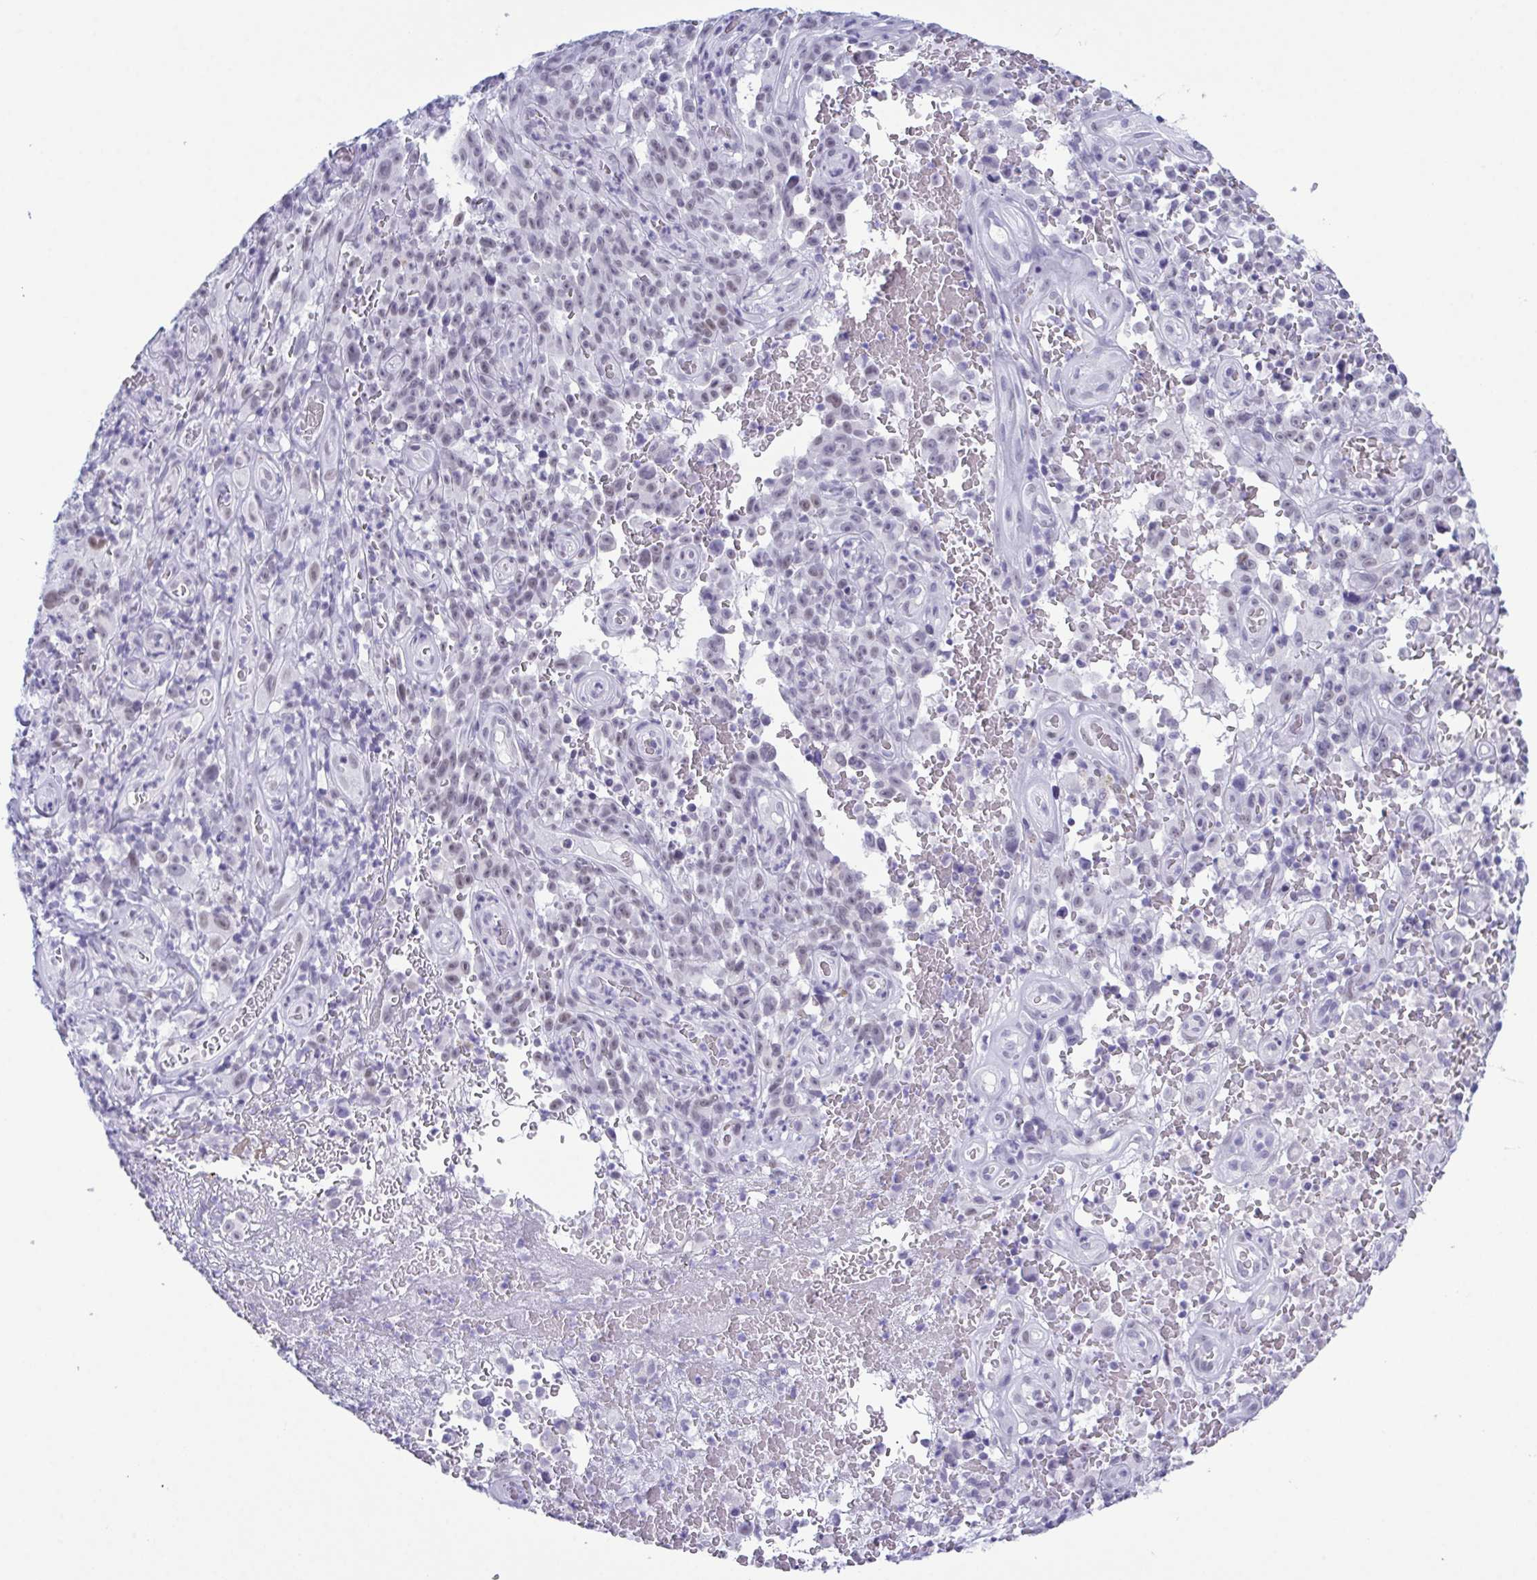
{"staining": {"intensity": "weak", "quantity": "<25%", "location": "nuclear"}, "tissue": "melanoma", "cell_type": "Tumor cells", "image_type": "cancer", "snomed": [{"axis": "morphology", "description": "Malignant melanoma, NOS"}, {"axis": "topography", "description": "Skin"}], "caption": "Malignant melanoma stained for a protein using immunohistochemistry (IHC) reveals no positivity tumor cells.", "gene": "SUGP2", "patient": {"sex": "female", "age": 82}}